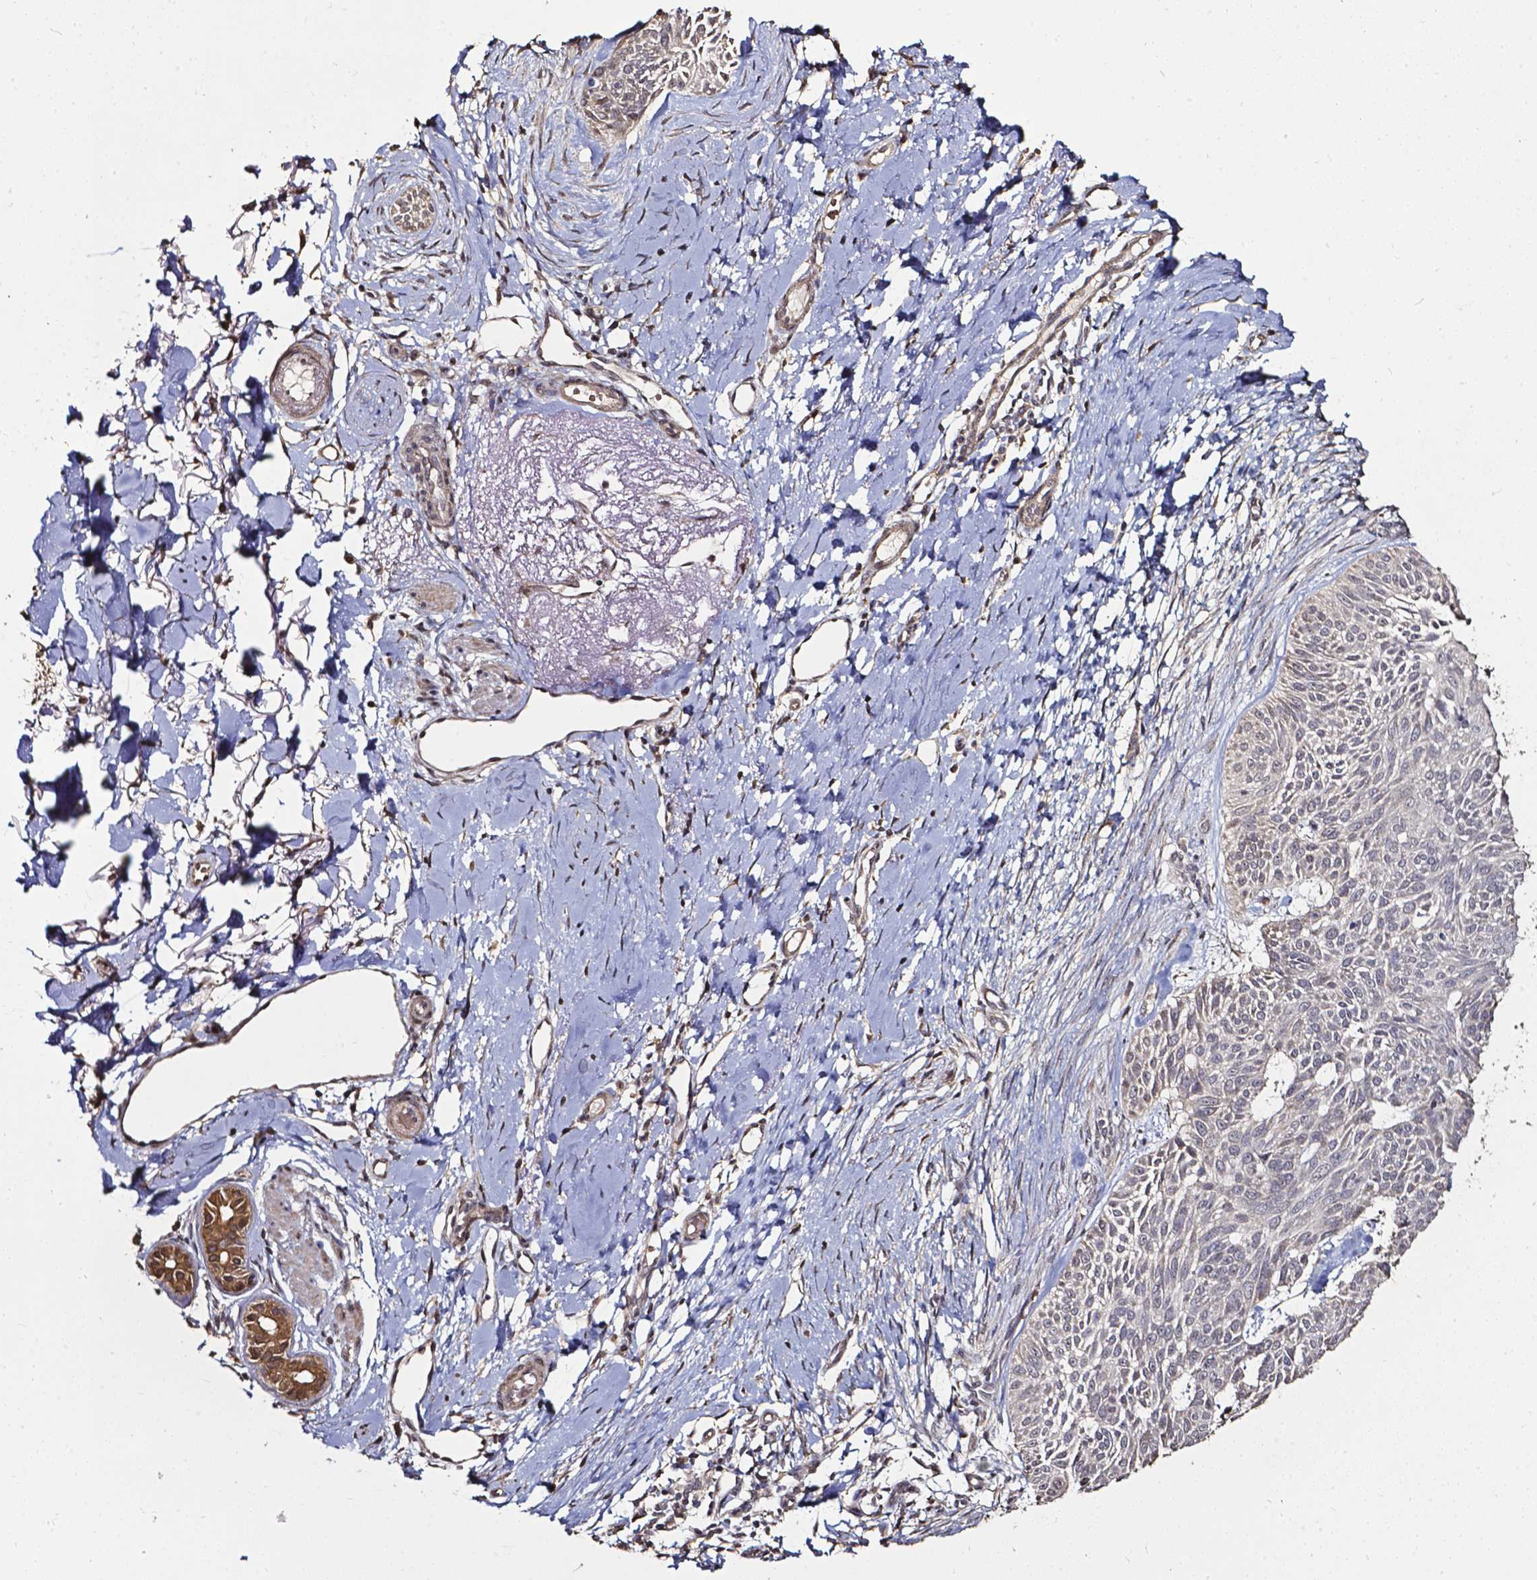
{"staining": {"intensity": "negative", "quantity": "none", "location": "none"}, "tissue": "skin cancer", "cell_type": "Tumor cells", "image_type": "cancer", "snomed": [{"axis": "morphology", "description": "Normal tissue, NOS"}, {"axis": "morphology", "description": "Basal cell carcinoma"}, {"axis": "topography", "description": "Skin"}], "caption": "Image shows no protein staining in tumor cells of skin cancer (basal cell carcinoma) tissue.", "gene": "GLRA2", "patient": {"sex": "male", "age": 84}}